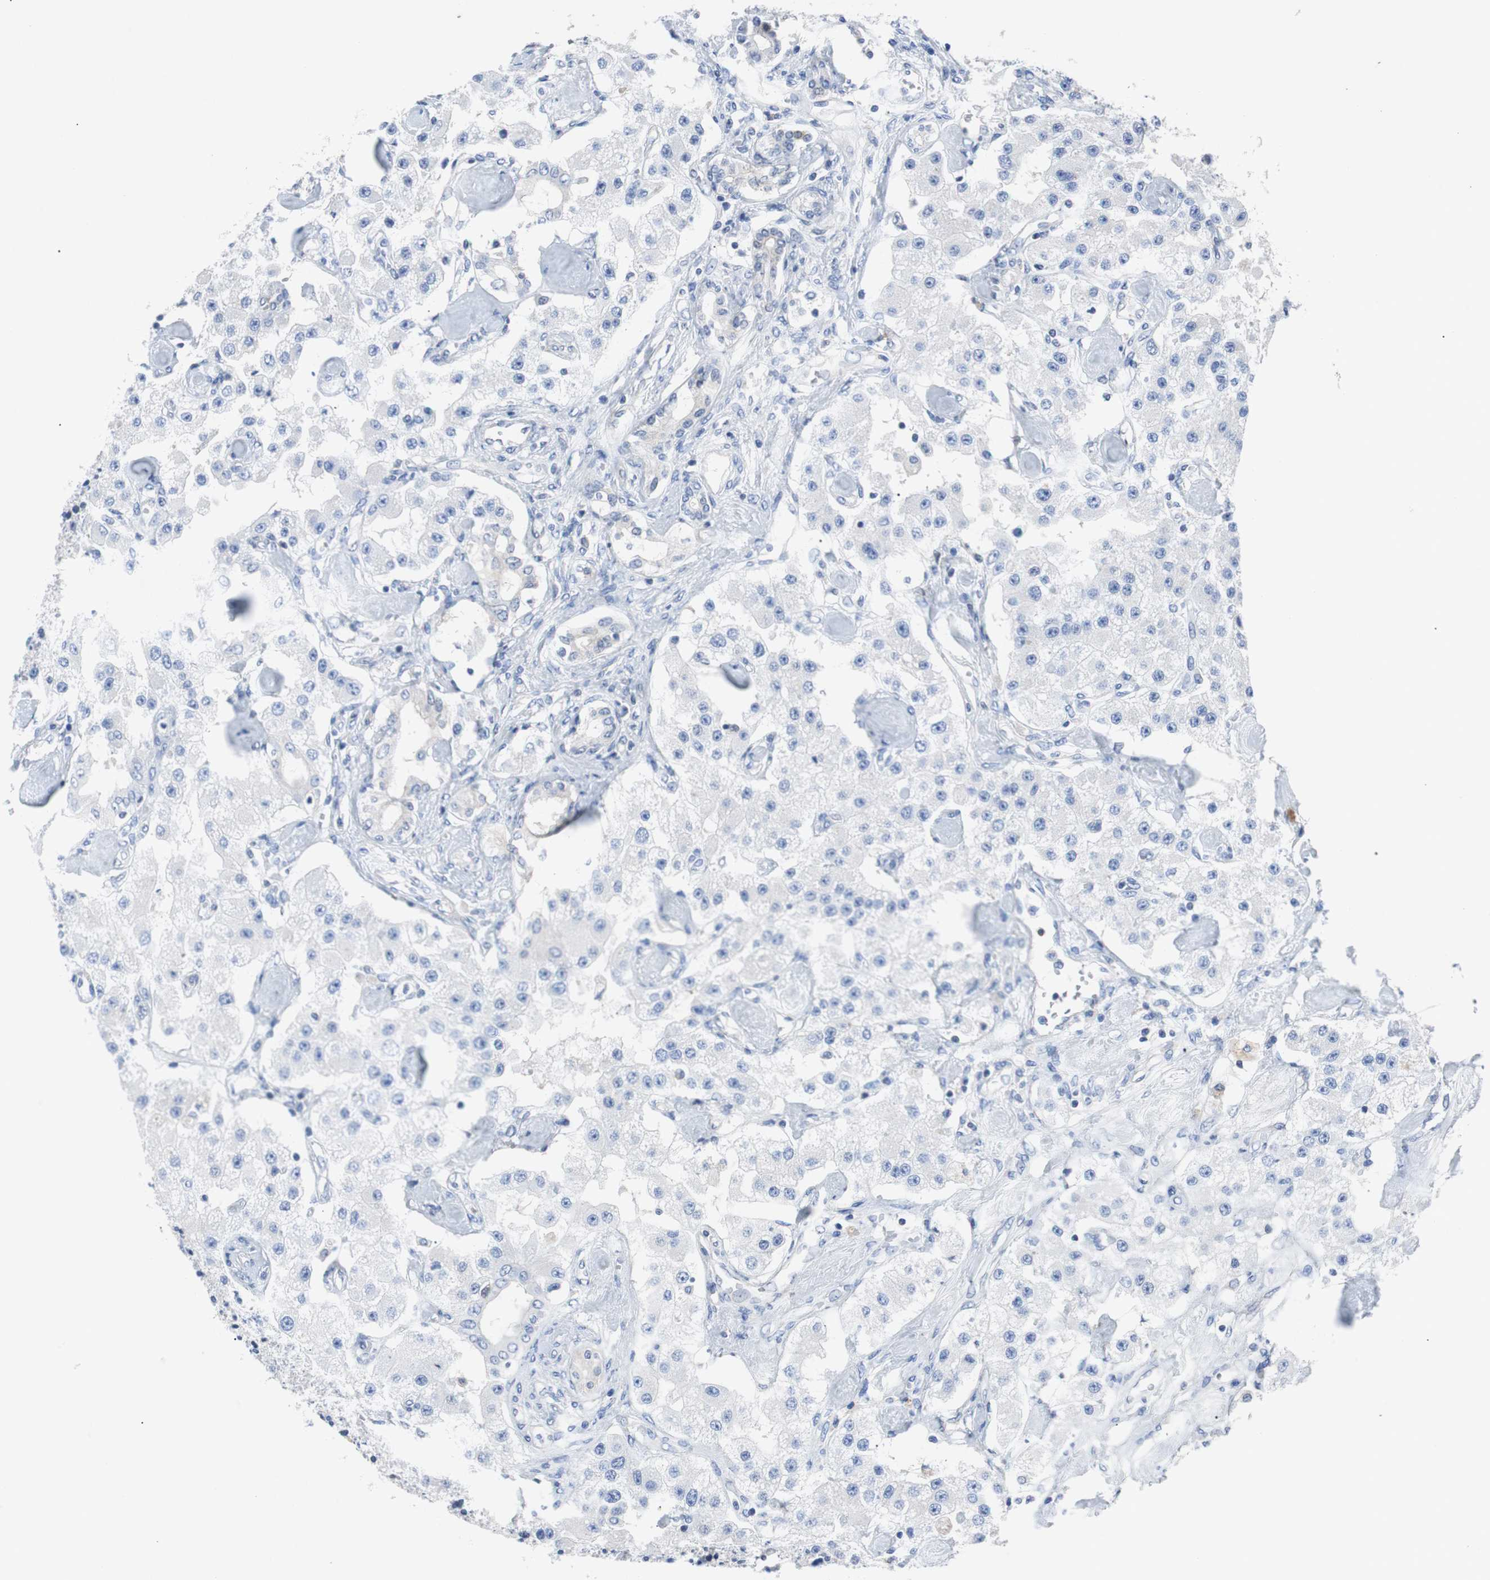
{"staining": {"intensity": "negative", "quantity": "none", "location": "none"}, "tissue": "carcinoid", "cell_type": "Tumor cells", "image_type": "cancer", "snomed": [{"axis": "morphology", "description": "Carcinoid, malignant, NOS"}, {"axis": "topography", "description": "Pancreas"}], "caption": "Tumor cells are negative for brown protein staining in carcinoid (malignant). (DAB immunohistochemistry, high magnification).", "gene": "EEF2K", "patient": {"sex": "male", "age": 41}}